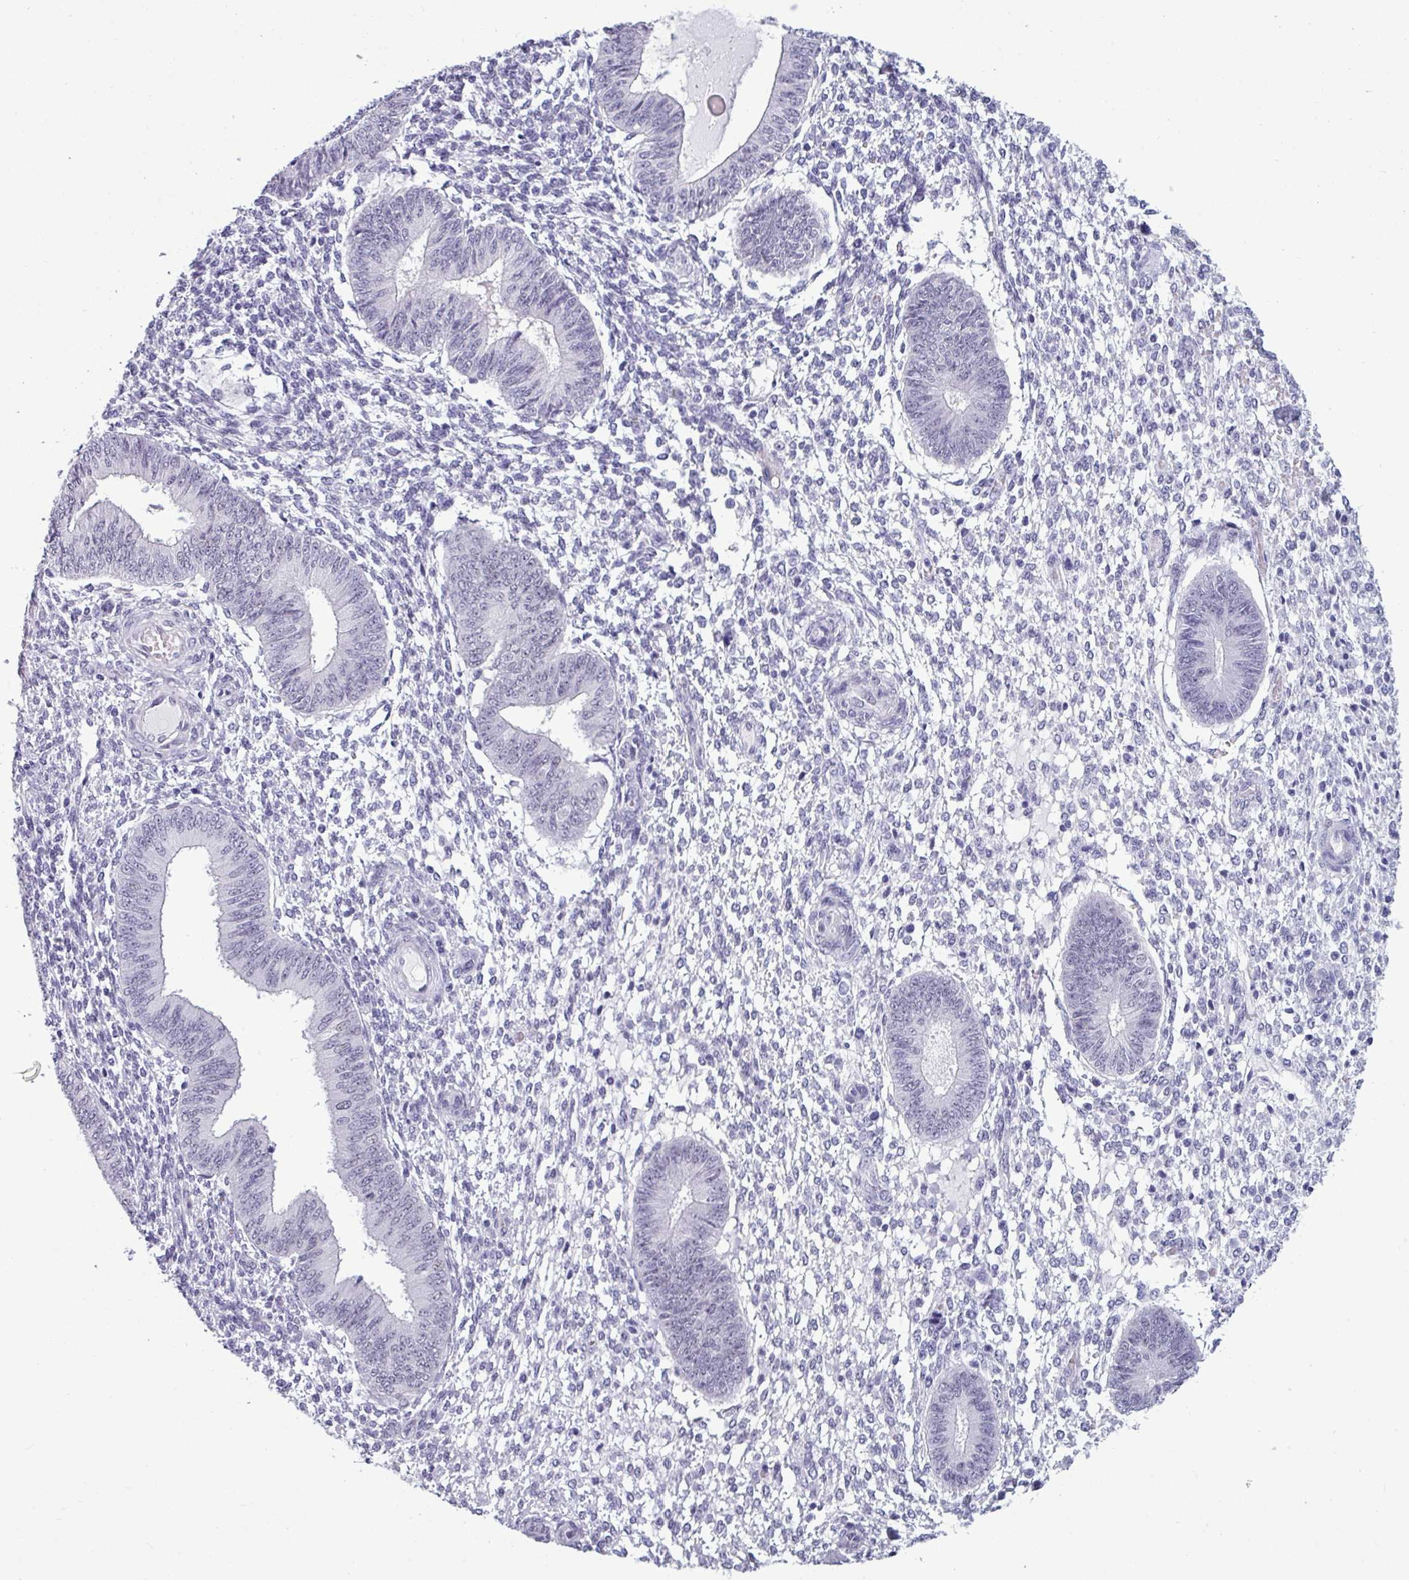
{"staining": {"intensity": "negative", "quantity": "none", "location": "none"}, "tissue": "endometrium", "cell_type": "Cells in endometrial stroma", "image_type": "normal", "snomed": [{"axis": "morphology", "description": "Normal tissue, NOS"}, {"axis": "topography", "description": "Endometrium"}], "caption": "Immunohistochemical staining of benign endometrium displays no significant staining in cells in endometrial stroma. The staining is performed using DAB brown chromogen with nuclei counter-stained in using hematoxylin.", "gene": "SRGAP1", "patient": {"sex": "female", "age": 49}}